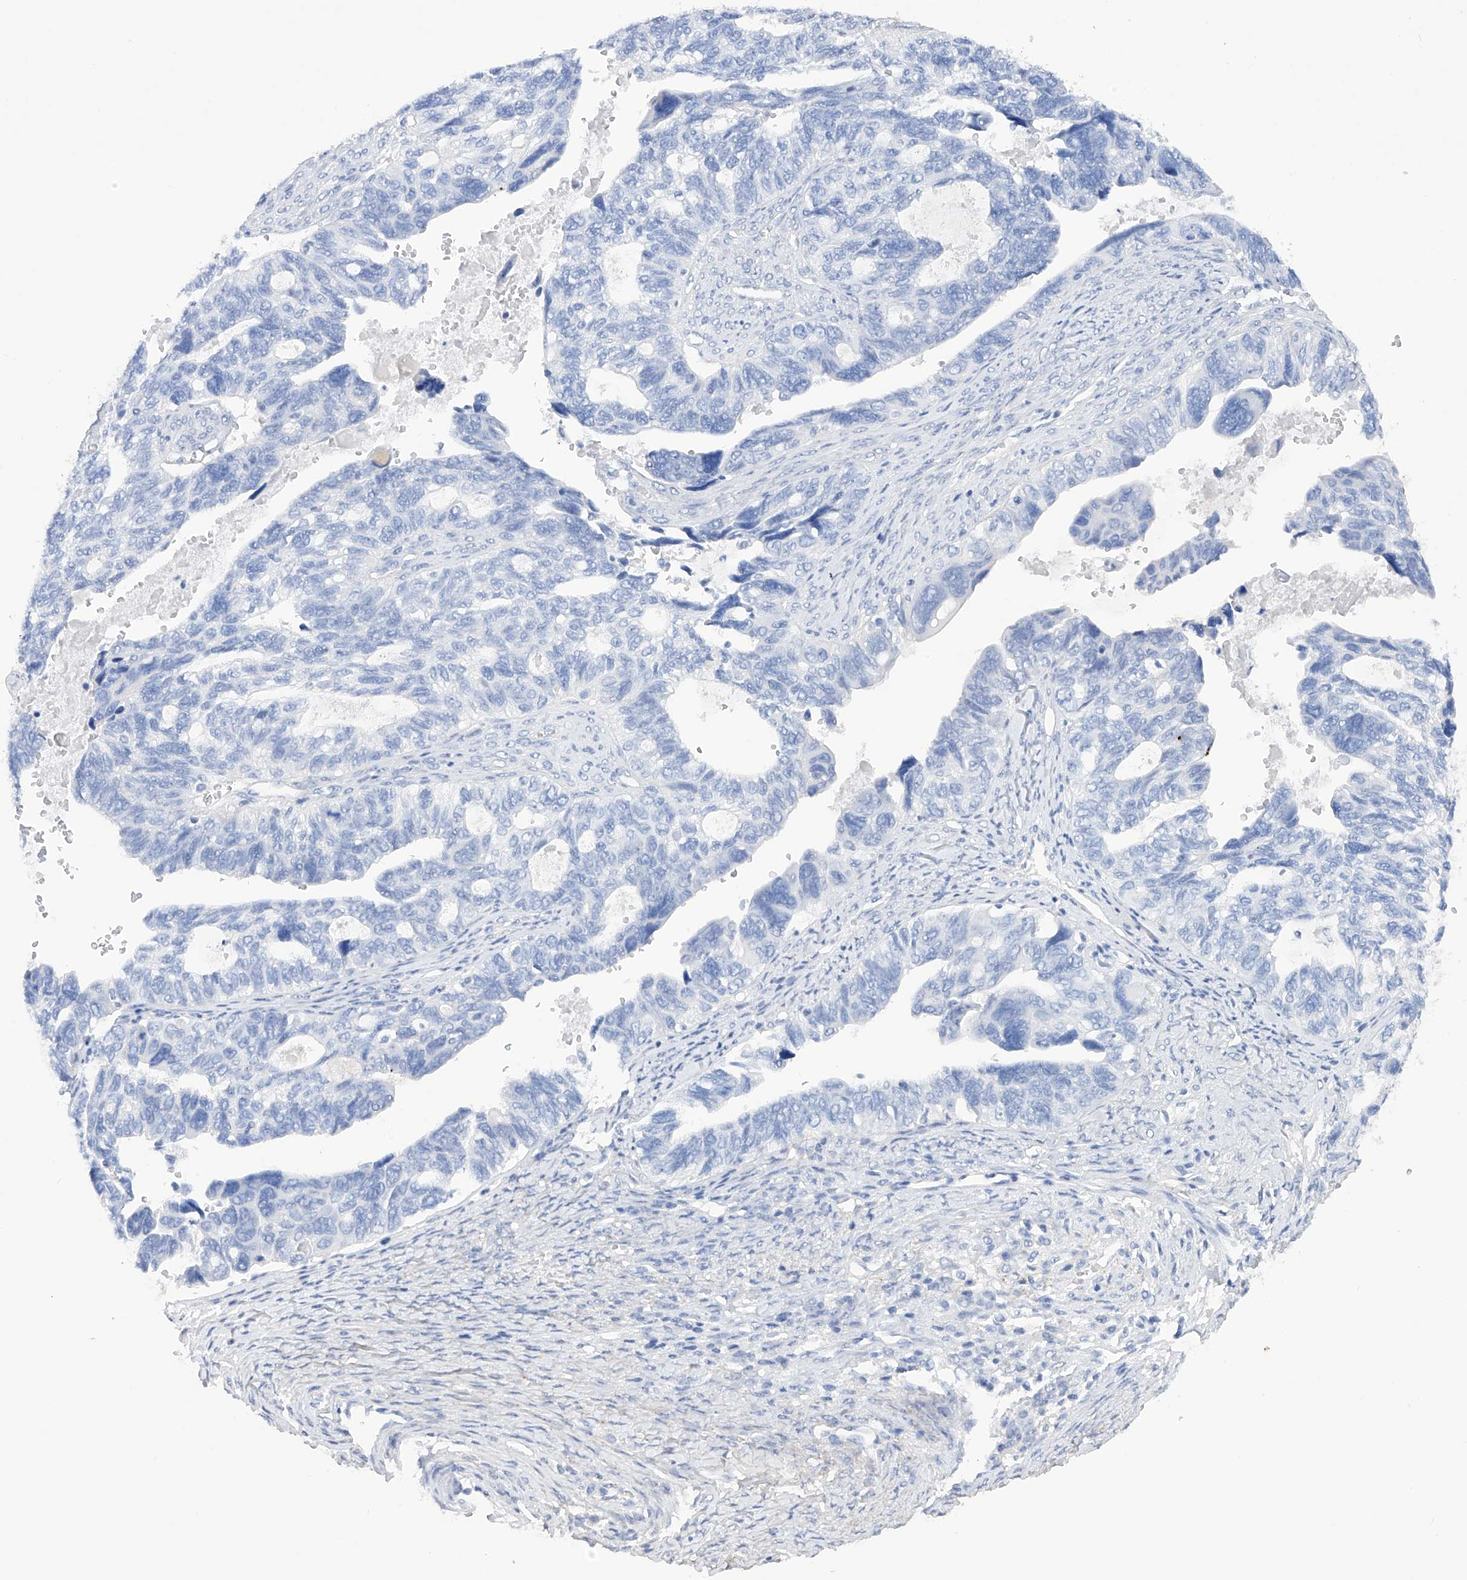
{"staining": {"intensity": "negative", "quantity": "none", "location": "none"}, "tissue": "ovarian cancer", "cell_type": "Tumor cells", "image_type": "cancer", "snomed": [{"axis": "morphology", "description": "Cystadenocarcinoma, serous, NOS"}, {"axis": "topography", "description": "Ovary"}], "caption": "Tumor cells show no significant expression in ovarian cancer. (Stains: DAB immunohistochemistry with hematoxylin counter stain, Microscopy: brightfield microscopy at high magnification).", "gene": "FLG", "patient": {"sex": "female", "age": 79}}